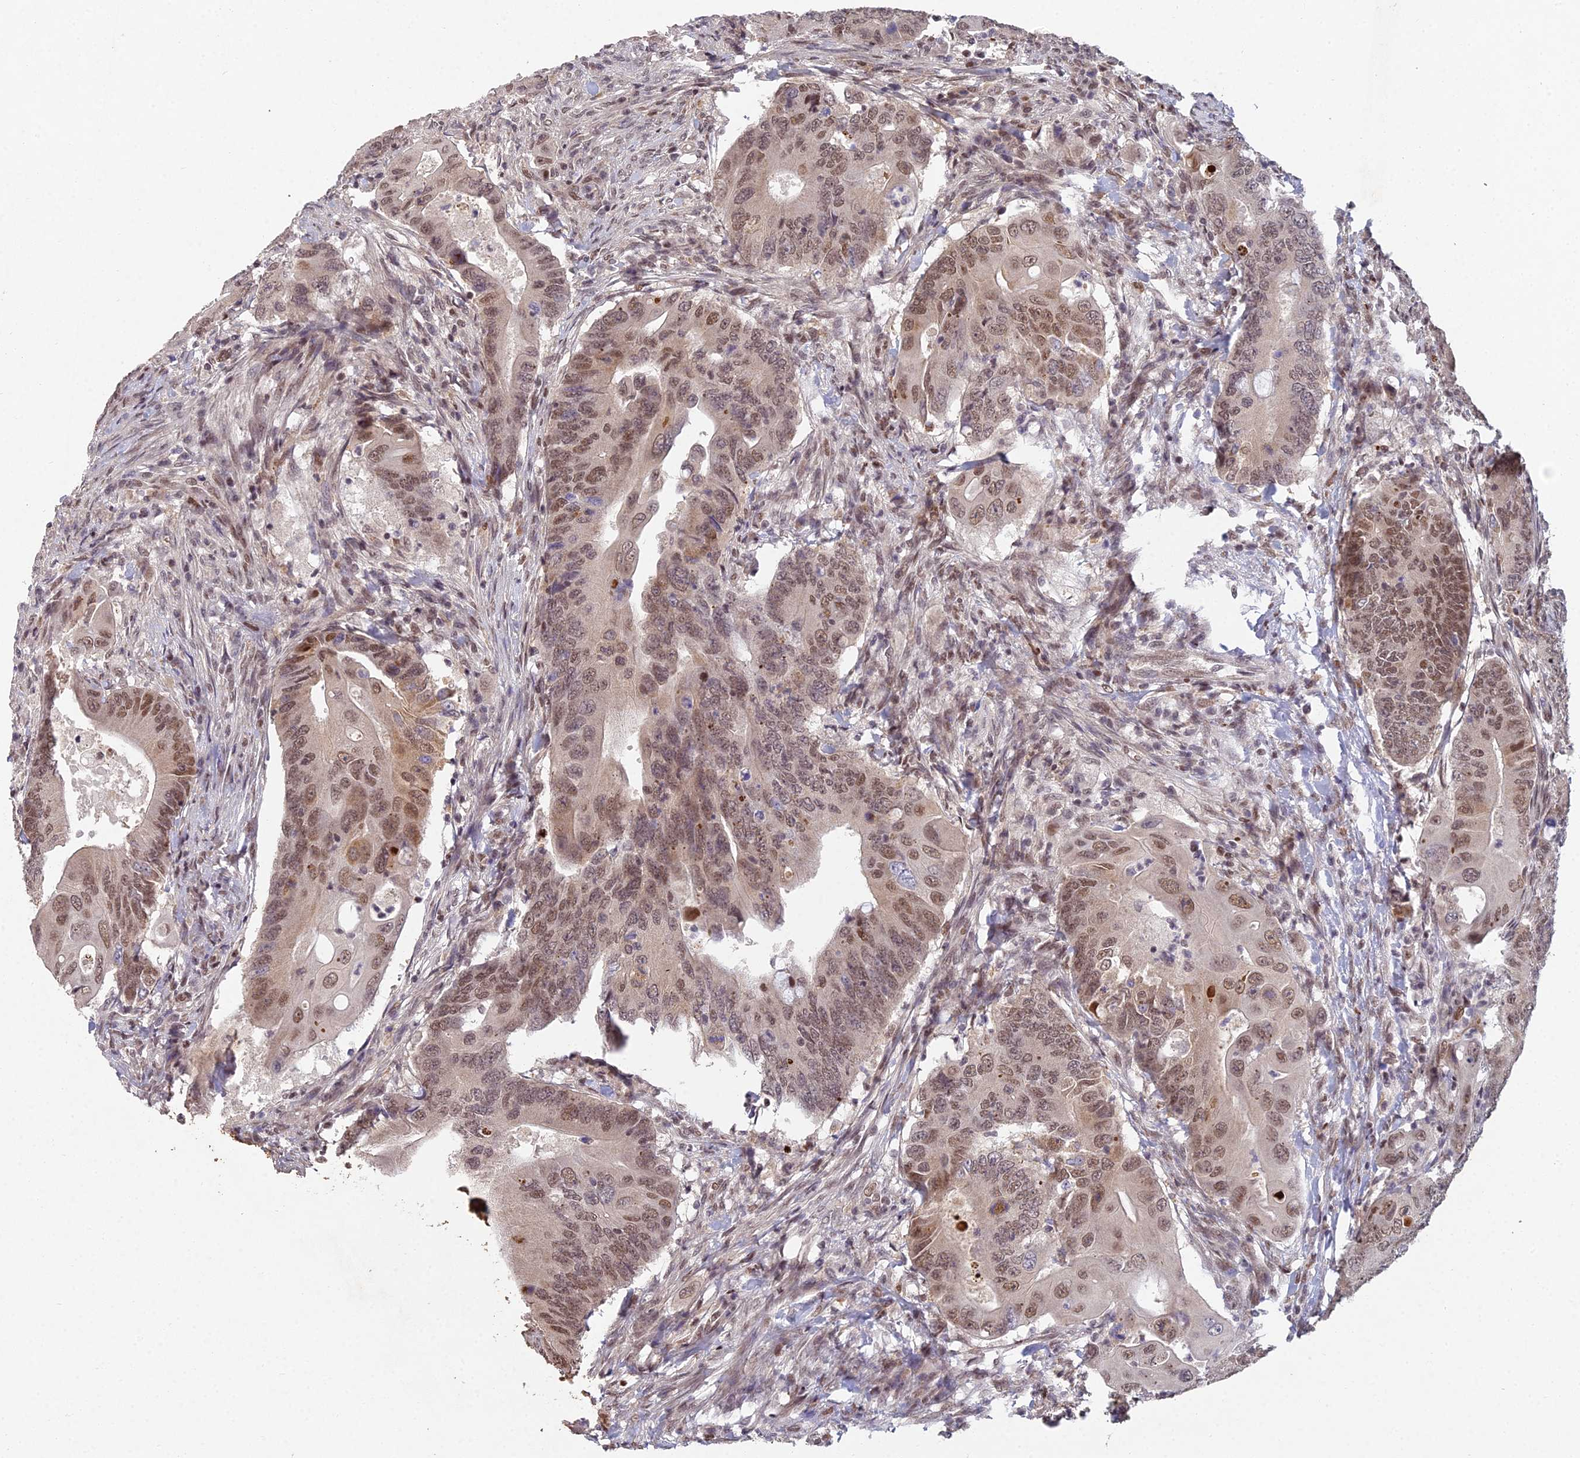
{"staining": {"intensity": "moderate", "quantity": ">75%", "location": "nuclear"}, "tissue": "colorectal cancer", "cell_type": "Tumor cells", "image_type": "cancer", "snomed": [{"axis": "morphology", "description": "Adenocarcinoma, NOS"}, {"axis": "topography", "description": "Colon"}], "caption": "Brown immunohistochemical staining in colorectal adenocarcinoma demonstrates moderate nuclear positivity in approximately >75% of tumor cells. The staining is performed using DAB (3,3'-diaminobenzidine) brown chromogen to label protein expression. The nuclei are counter-stained blue using hematoxylin.", "gene": "ABHD17A", "patient": {"sex": "male", "age": 71}}